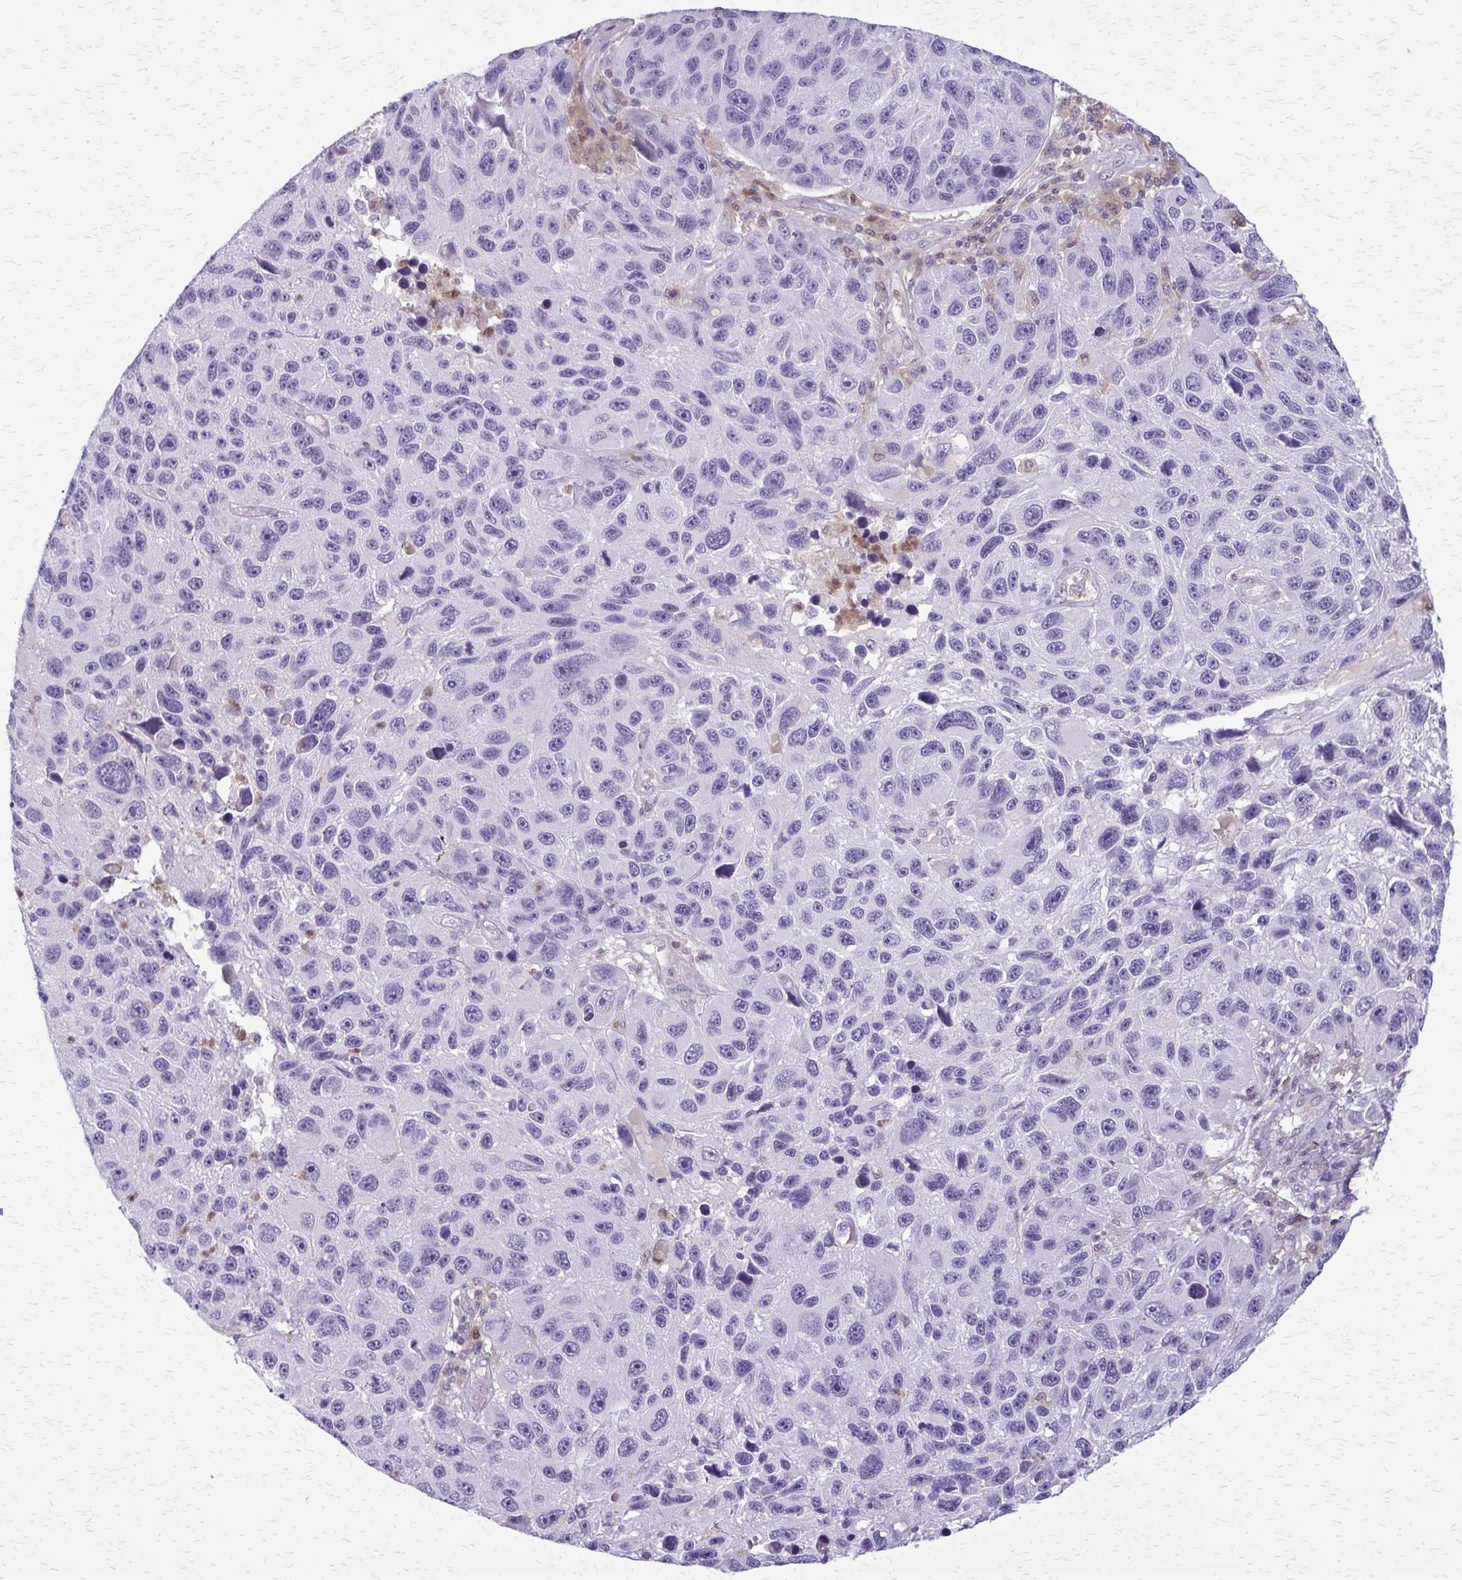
{"staining": {"intensity": "negative", "quantity": "none", "location": "none"}, "tissue": "melanoma", "cell_type": "Tumor cells", "image_type": "cancer", "snomed": [{"axis": "morphology", "description": "Malignant melanoma, NOS"}, {"axis": "topography", "description": "Skin"}], "caption": "IHC of human melanoma demonstrates no staining in tumor cells. (Immunohistochemistry, brightfield microscopy, high magnification).", "gene": "GLRX", "patient": {"sex": "male", "age": 53}}